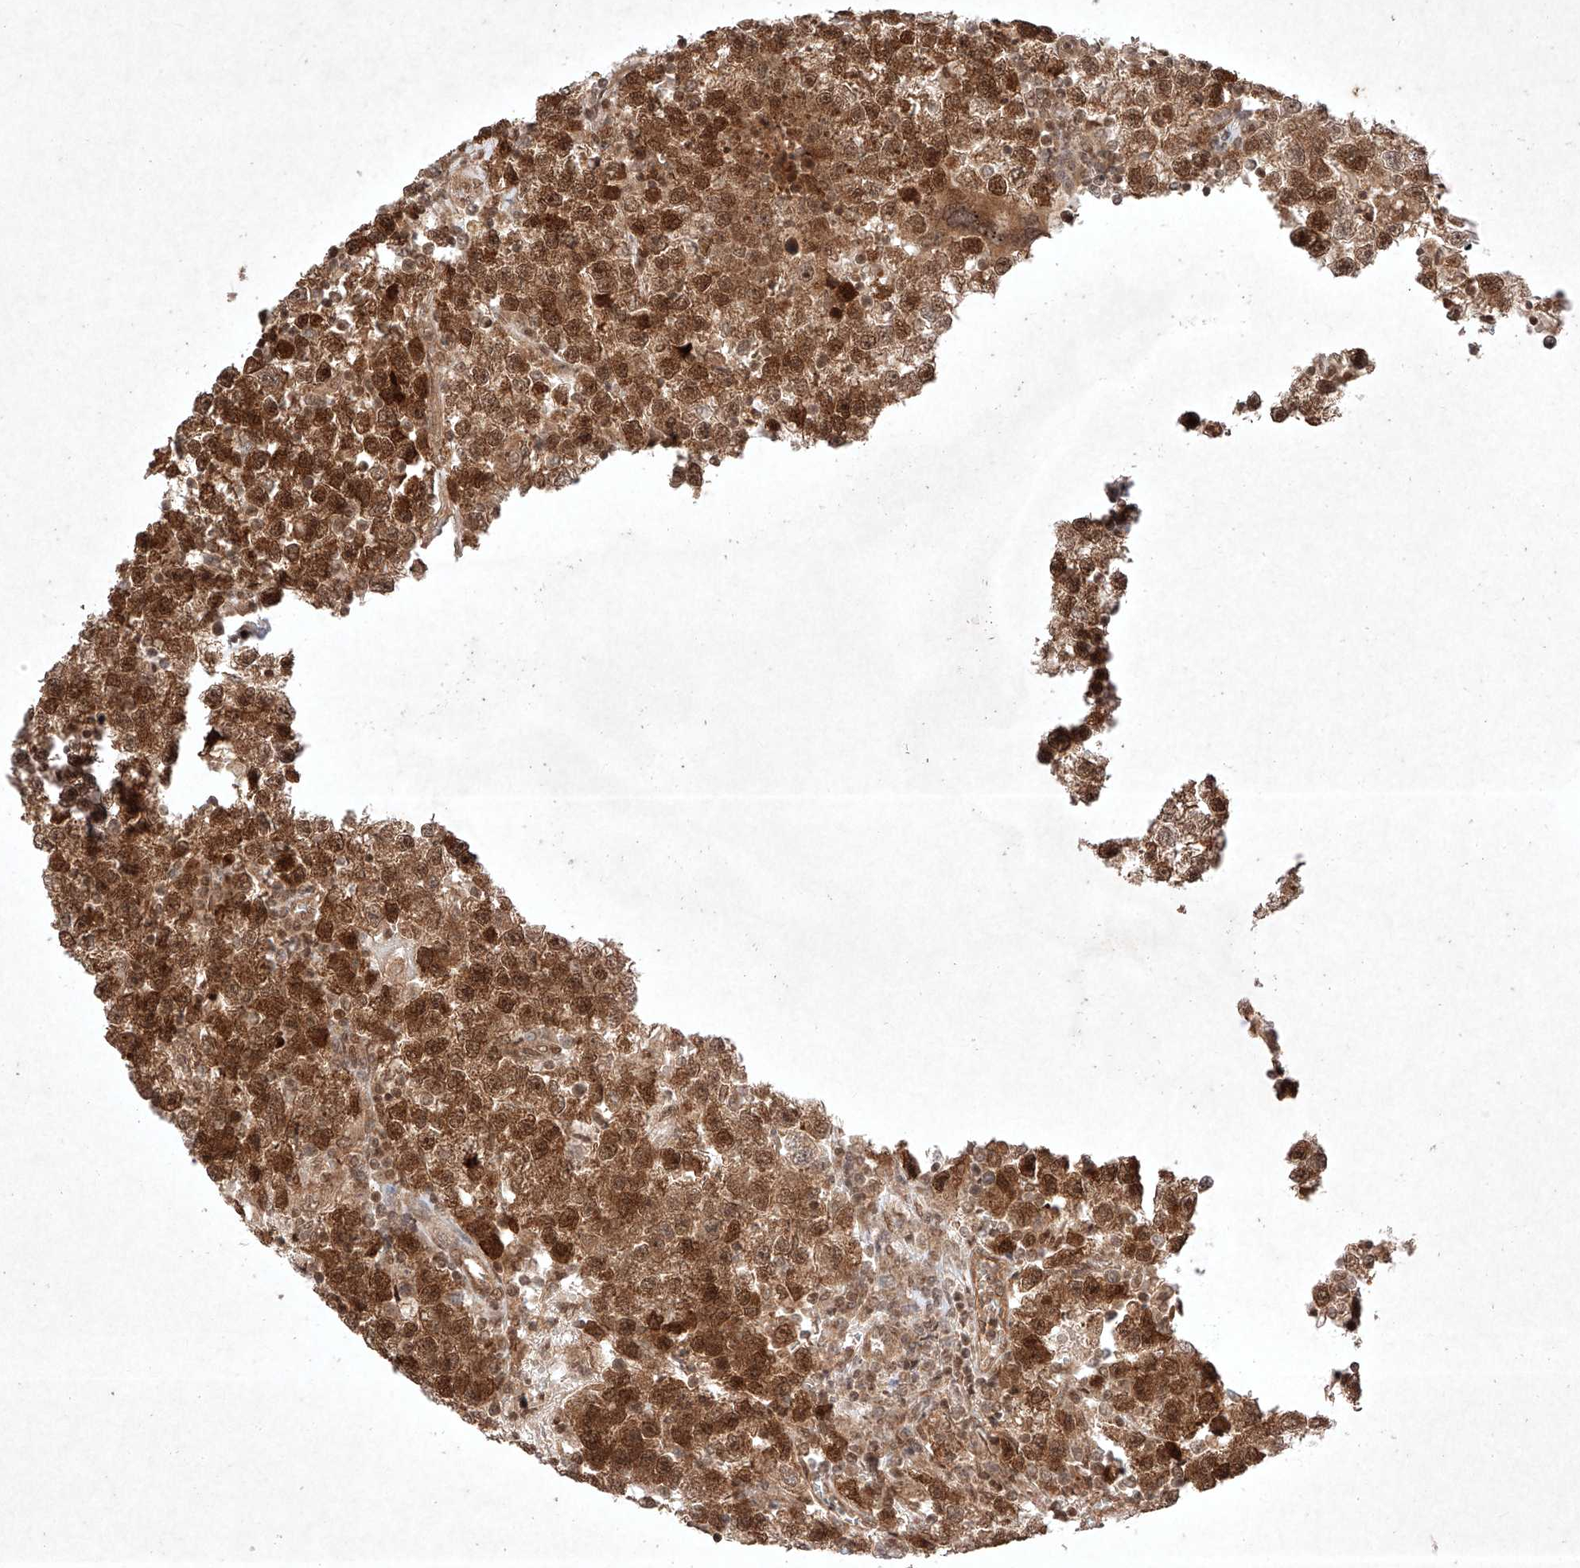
{"staining": {"intensity": "strong", "quantity": ">75%", "location": "cytoplasmic/membranous,nuclear"}, "tissue": "testis cancer", "cell_type": "Tumor cells", "image_type": "cancer", "snomed": [{"axis": "morphology", "description": "Seminoma, NOS"}, {"axis": "topography", "description": "Testis"}], "caption": "Protein staining demonstrates strong cytoplasmic/membranous and nuclear positivity in approximately >75% of tumor cells in testis cancer.", "gene": "RNF31", "patient": {"sex": "male", "age": 22}}